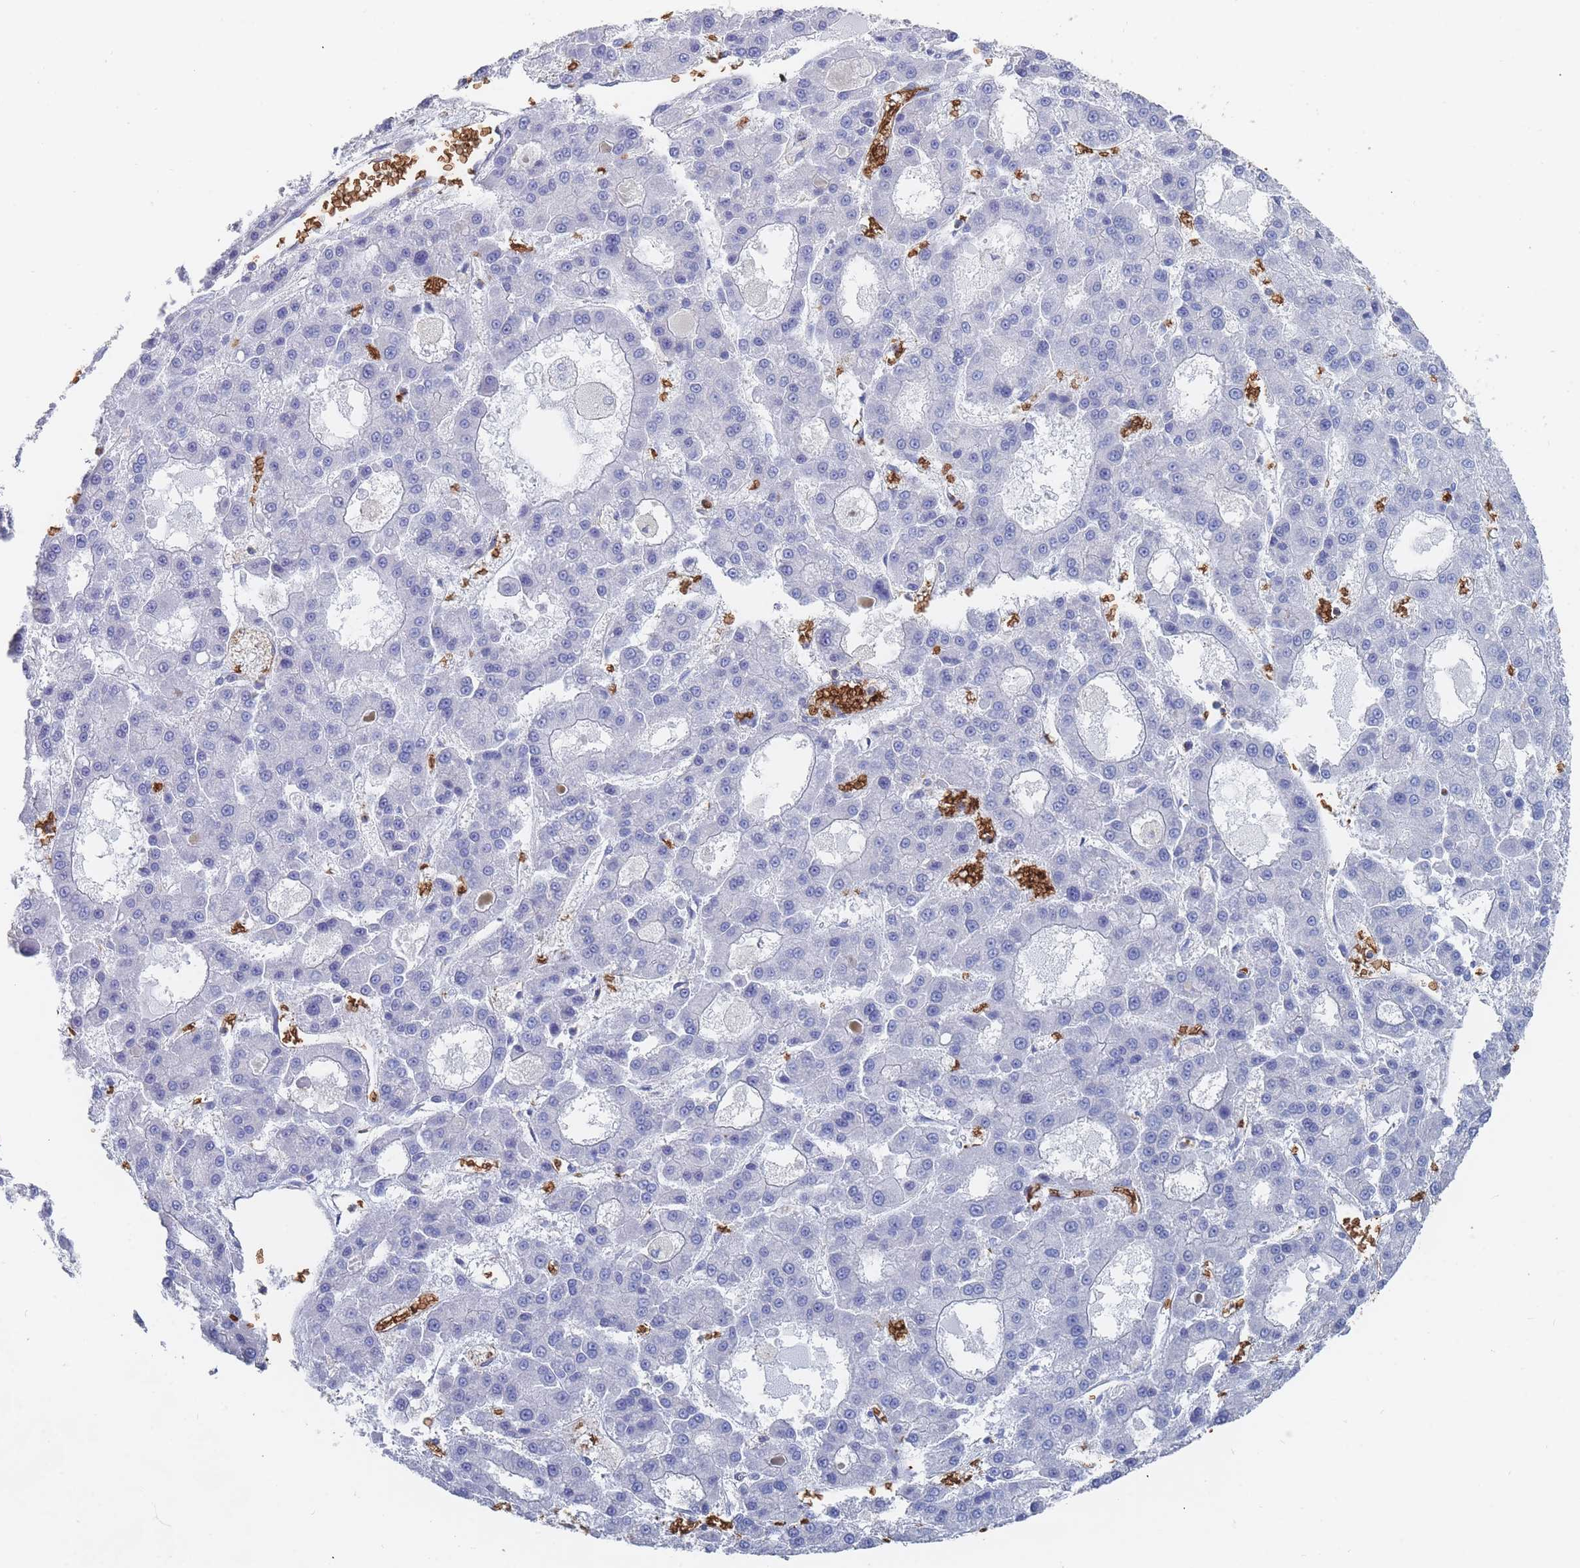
{"staining": {"intensity": "negative", "quantity": "none", "location": "none"}, "tissue": "liver cancer", "cell_type": "Tumor cells", "image_type": "cancer", "snomed": [{"axis": "morphology", "description": "Carcinoma, Hepatocellular, NOS"}, {"axis": "topography", "description": "Liver"}], "caption": "Immunohistochemistry (IHC) micrograph of liver cancer stained for a protein (brown), which exhibits no staining in tumor cells. Nuclei are stained in blue.", "gene": "SLC2A1", "patient": {"sex": "male", "age": 70}}